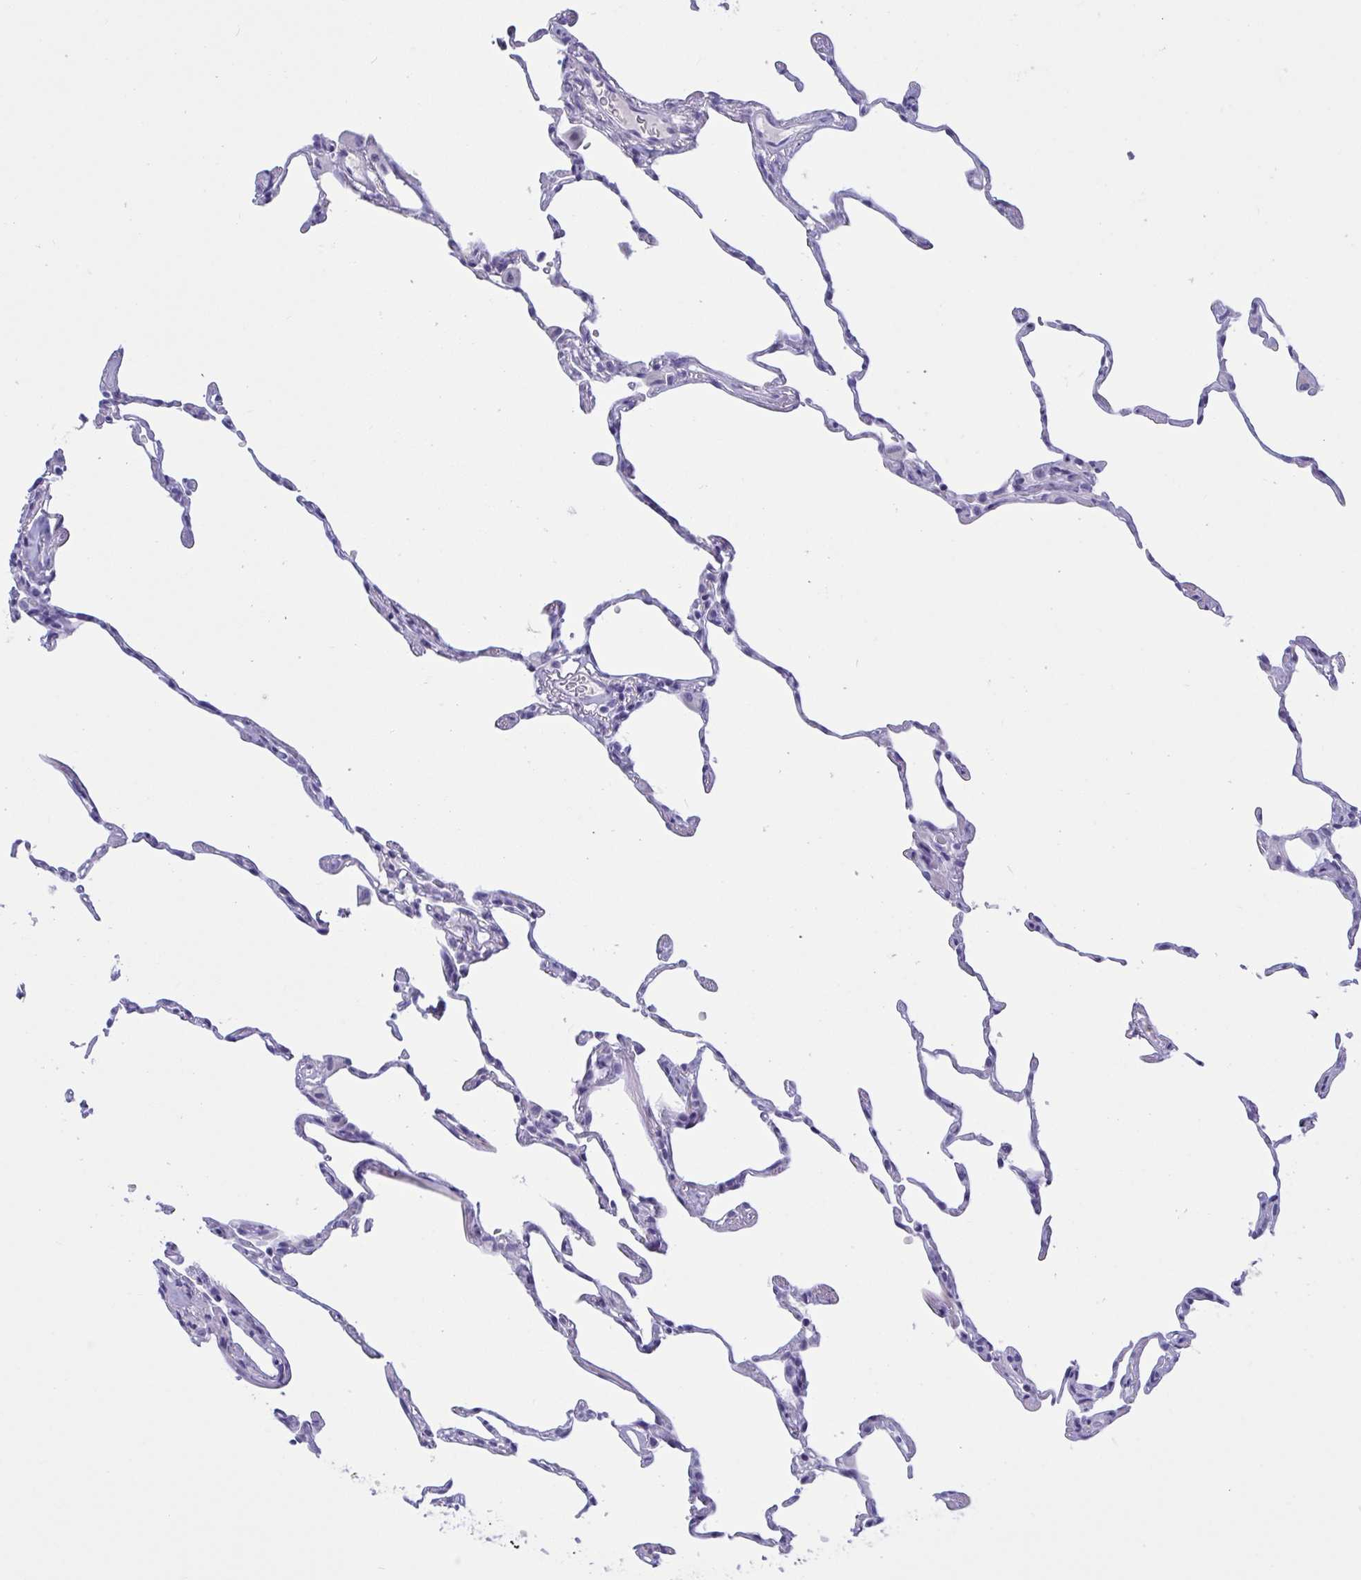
{"staining": {"intensity": "negative", "quantity": "none", "location": "none"}, "tissue": "lung", "cell_type": "Alveolar cells", "image_type": "normal", "snomed": [{"axis": "morphology", "description": "Normal tissue, NOS"}, {"axis": "topography", "description": "Lung"}], "caption": "This is an immunohistochemistry photomicrograph of benign human lung. There is no expression in alveolar cells.", "gene": "OXLD1", "patient": {"sex": "female", "age": 57}}